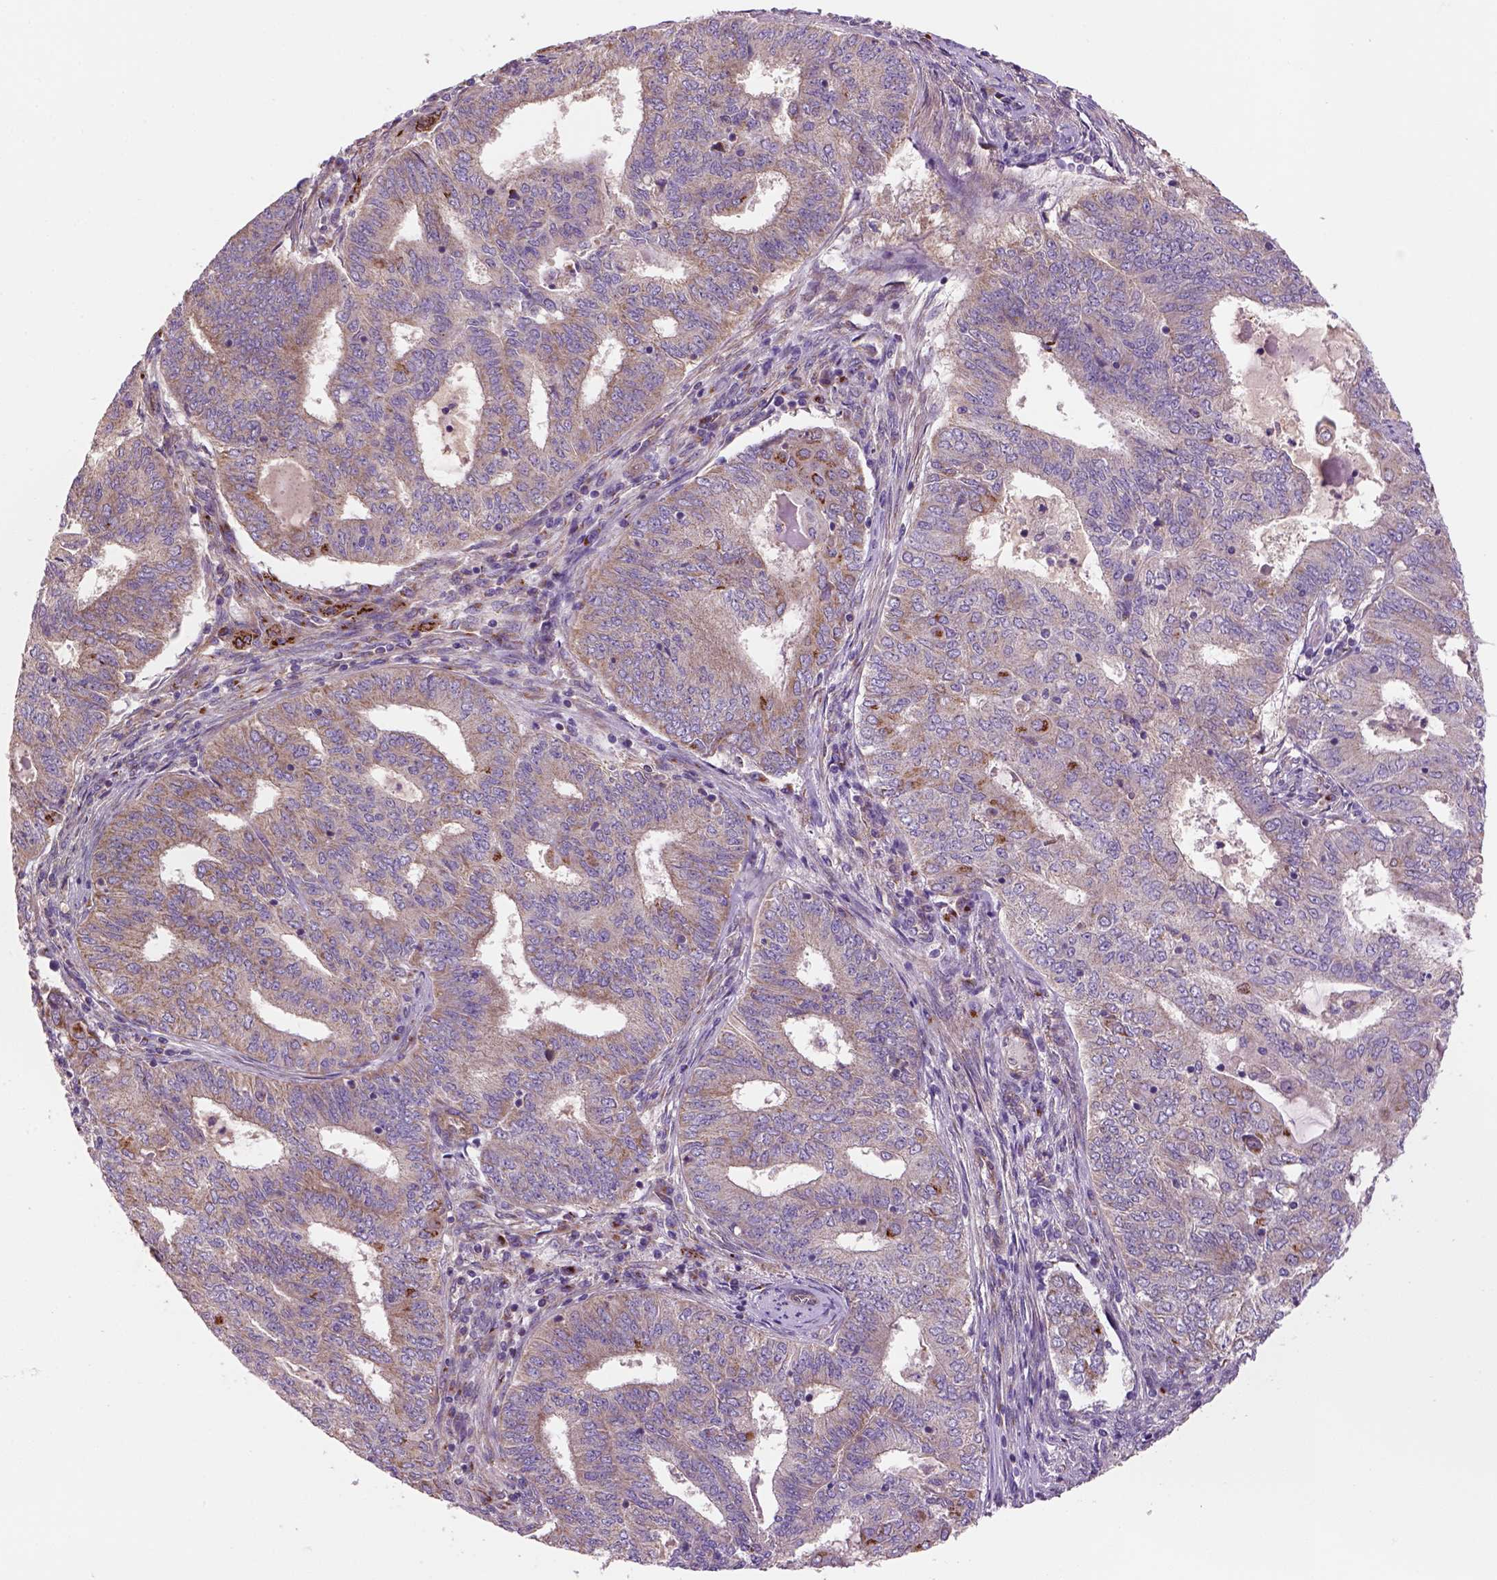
{"staining": {"intensity": "moderate", "quantity": "<25%", "location": "cytoplasmic/membranous"}, "tissue": "endometrial cancer", "cell_type": "Tumor cells", "image_type": "cancer", "snomed": [{"axis": "morphology", "description": "Adenocarcinoma, NOS"}, {"axis": "topography", "description": "Endometrium"}], "caption": "IHC of human endometrial adenocarcinoma reveals low levels of moderate cytoplasmic/membranous staining in approximately <25% of tumor cells.", "gene": "WARS2", "patient": {"sex": "female", "age": 62}}